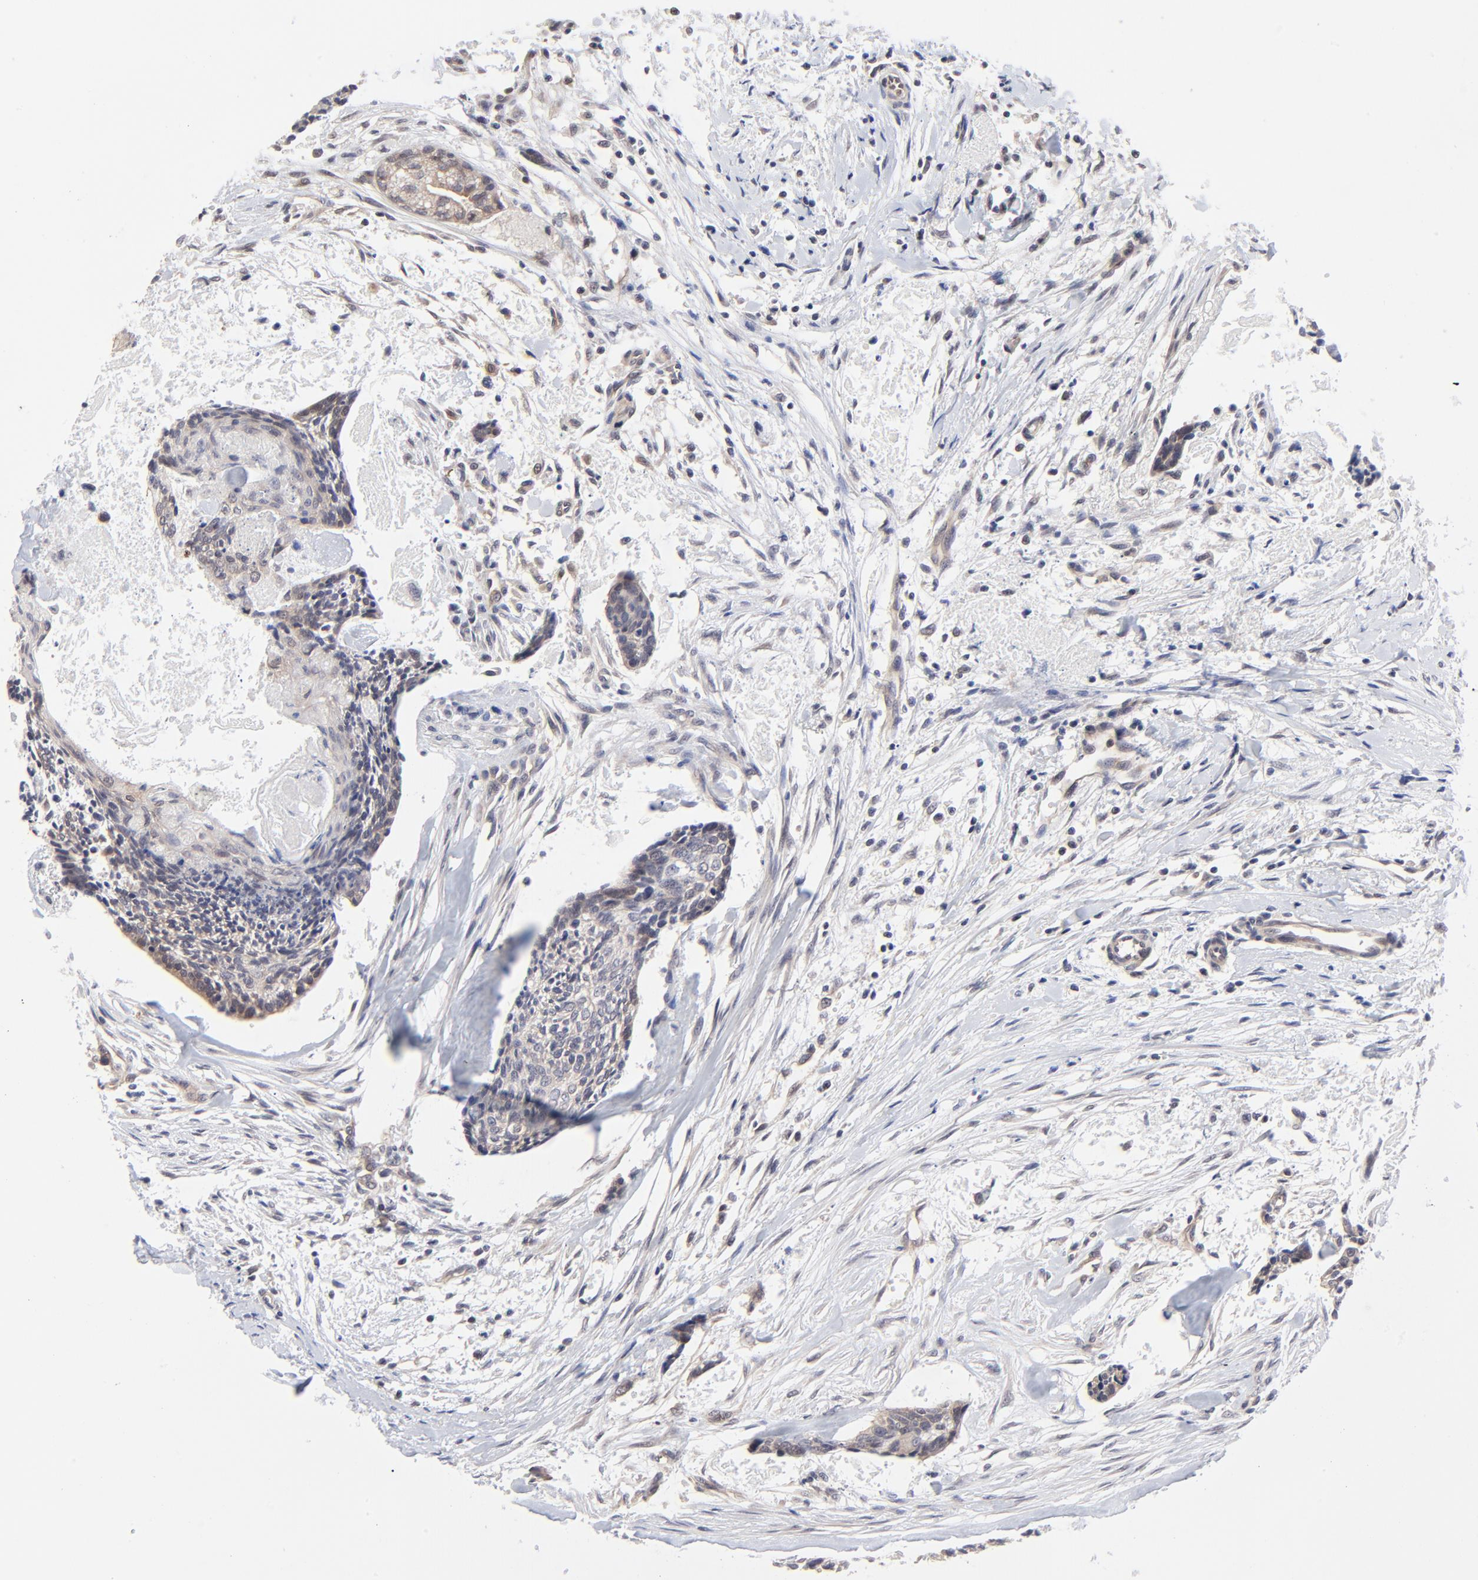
{"staining": {"intensity": "weak", "quantity": ">75%", "location": "cytoplasmic/membranous"}, "tissue": "head and neck cancer", "cell_type": "Tumor cells", "image_type": "cancer", "snomed": [{"axis": "morphology", "description": "Squamous cell carcinoma, NOS"}, {"axis": "topography", "description": "Salivary gland"}, {"axis": "topography", "description": "Head-Neck"}], "caption": "High-magnification brightfield microscopy of head and neck squamous cell carcinoma stained with DAB (brown) and counterstained with hematoxylin (blue). tumor cells exhibit weak cytoplasmic/membranous staining is present in approximately>75% of cells.", "gene": "FBXO8", "patient": {"sex": "male", "age": 70}}